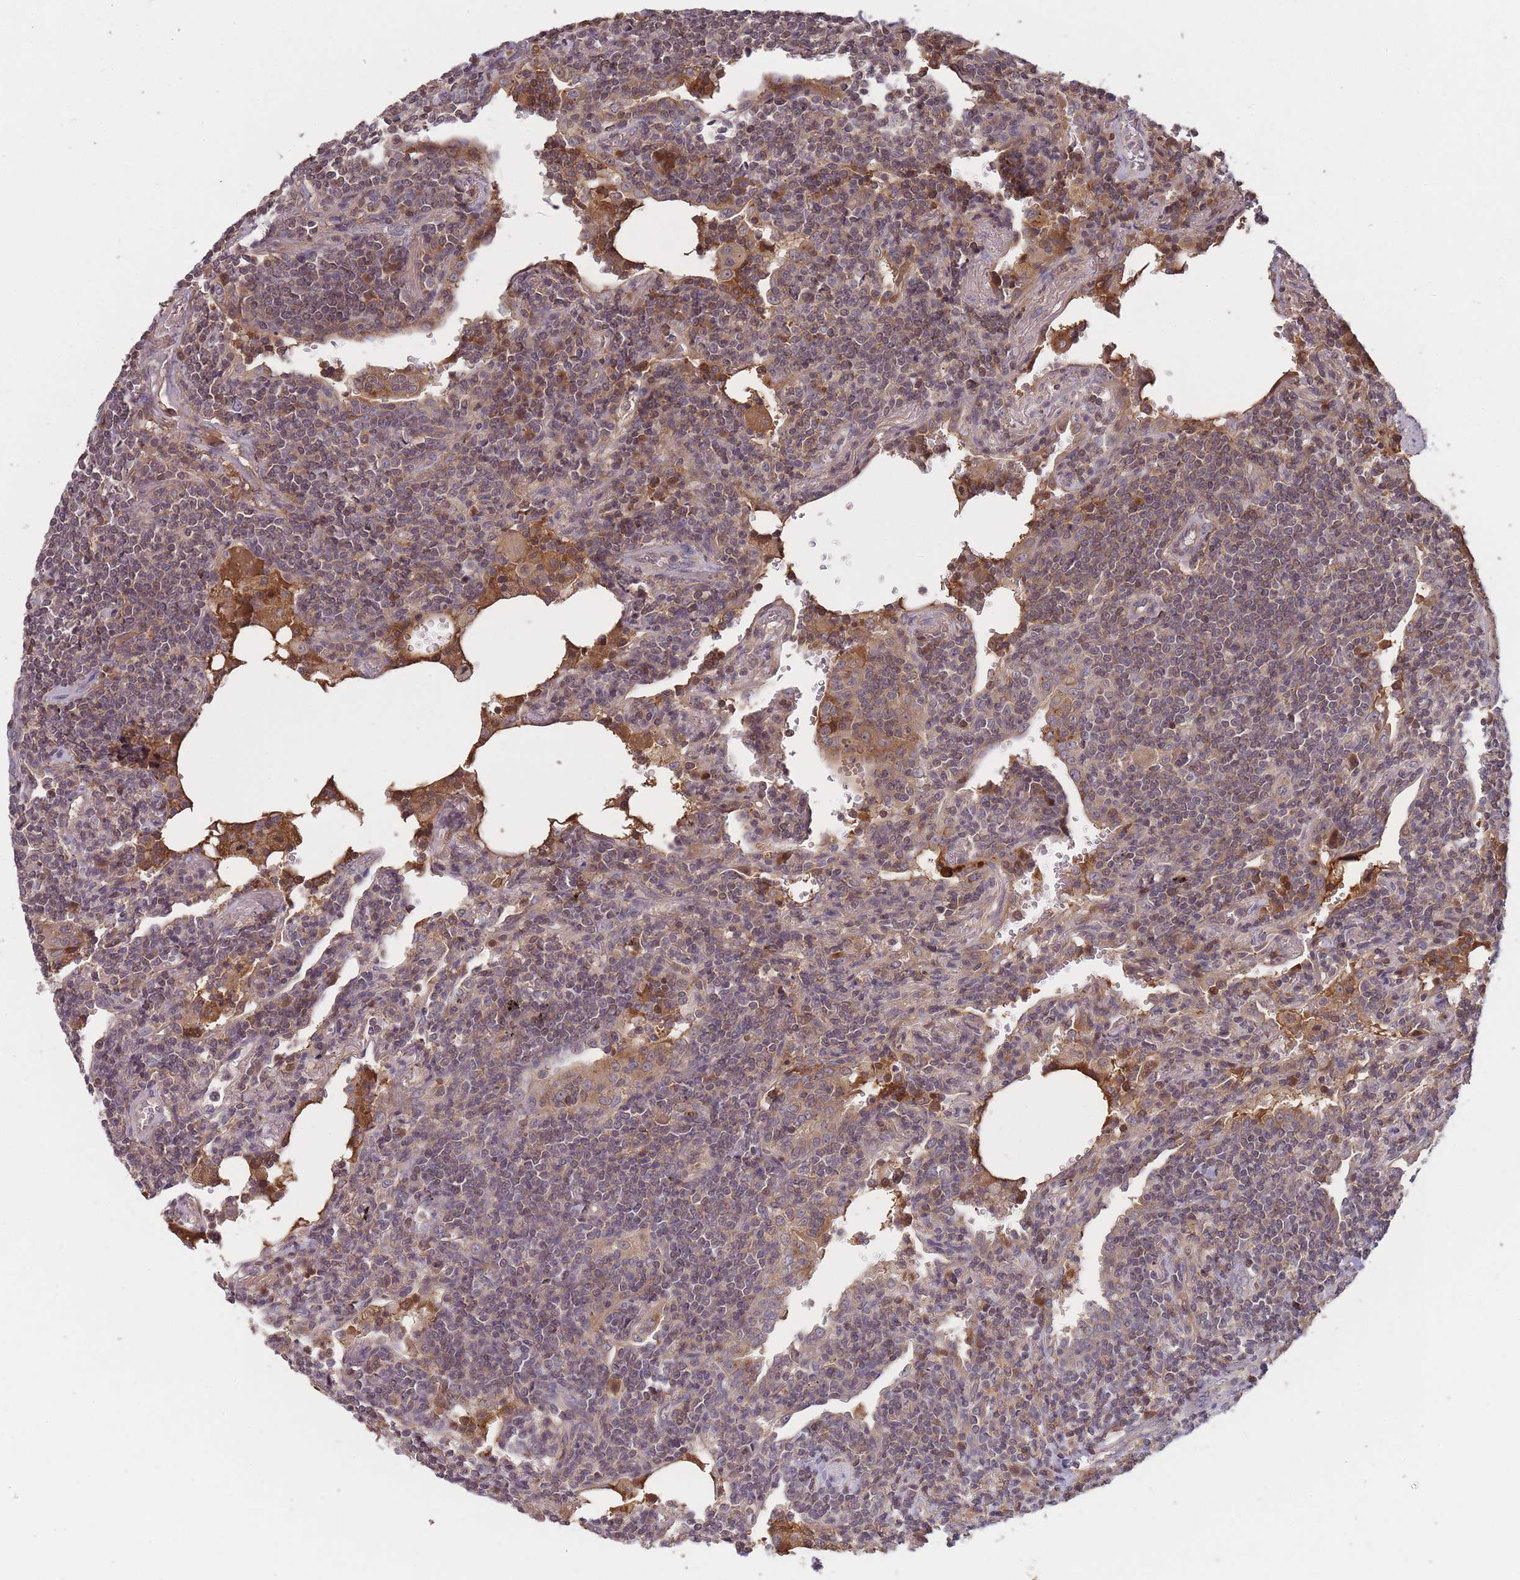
{"staining": {"intensity": "weak", "quantity": "25%-75%", "location": "cytoplasmic/membranous"}, "tissue": "lymphoma", "cell_type": "Tumor cells", "image_type": "cancer", "snomed": [{"axis": "morphology", "description": "Malignant lymphoma, non-Hodgkin's type, Low grade"}, {"axis": "topography", "description": "Lung"}], "caption": "Approximately 25%-75% of tumor cells in human lymphoma reveal weak cytoplasmic/membranous protein positivity as visualized by brown immunohistochemical staining.", "gene": "RALGDS", "patient": {"sex": "female", "age": 71}}